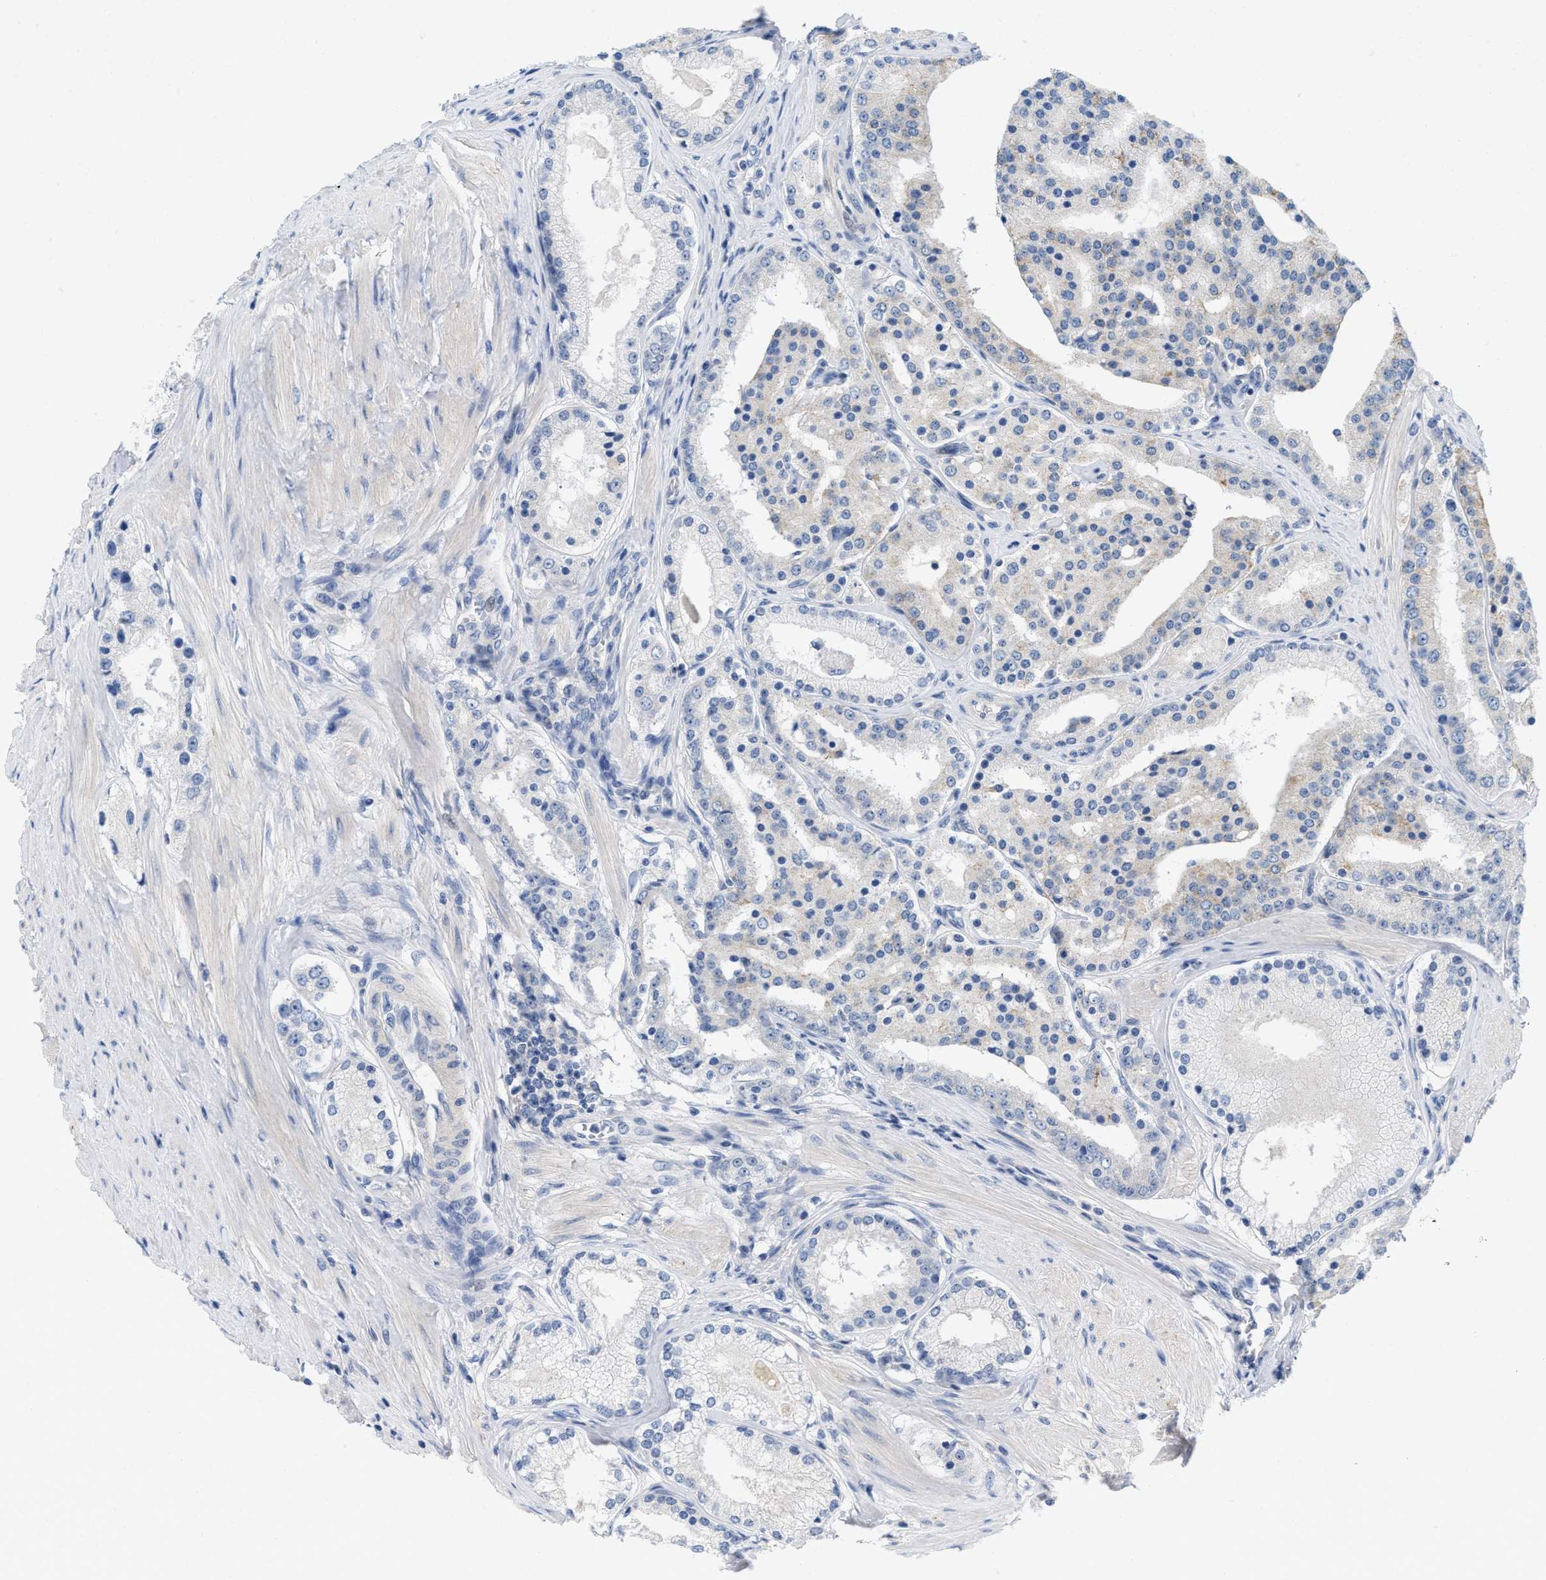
{"staining": {"intensity": "negative", "quantity": "none", "location": "none"}, "tissue": "prostate cancer", "cell_type": "Tumor cells", "image_type": "cancer", "snomed": [{"axis": "morphology", "description": "Adenocarcinoma, Low grade"}, {"axis": "topography", "description": "Prostate"}], "caption": "Immunohistochemical staining of human prostate cancer shows no significant positivity in tumor cells.", "gene": "PYY", "patient": {"sex": "male", "age": 63}}